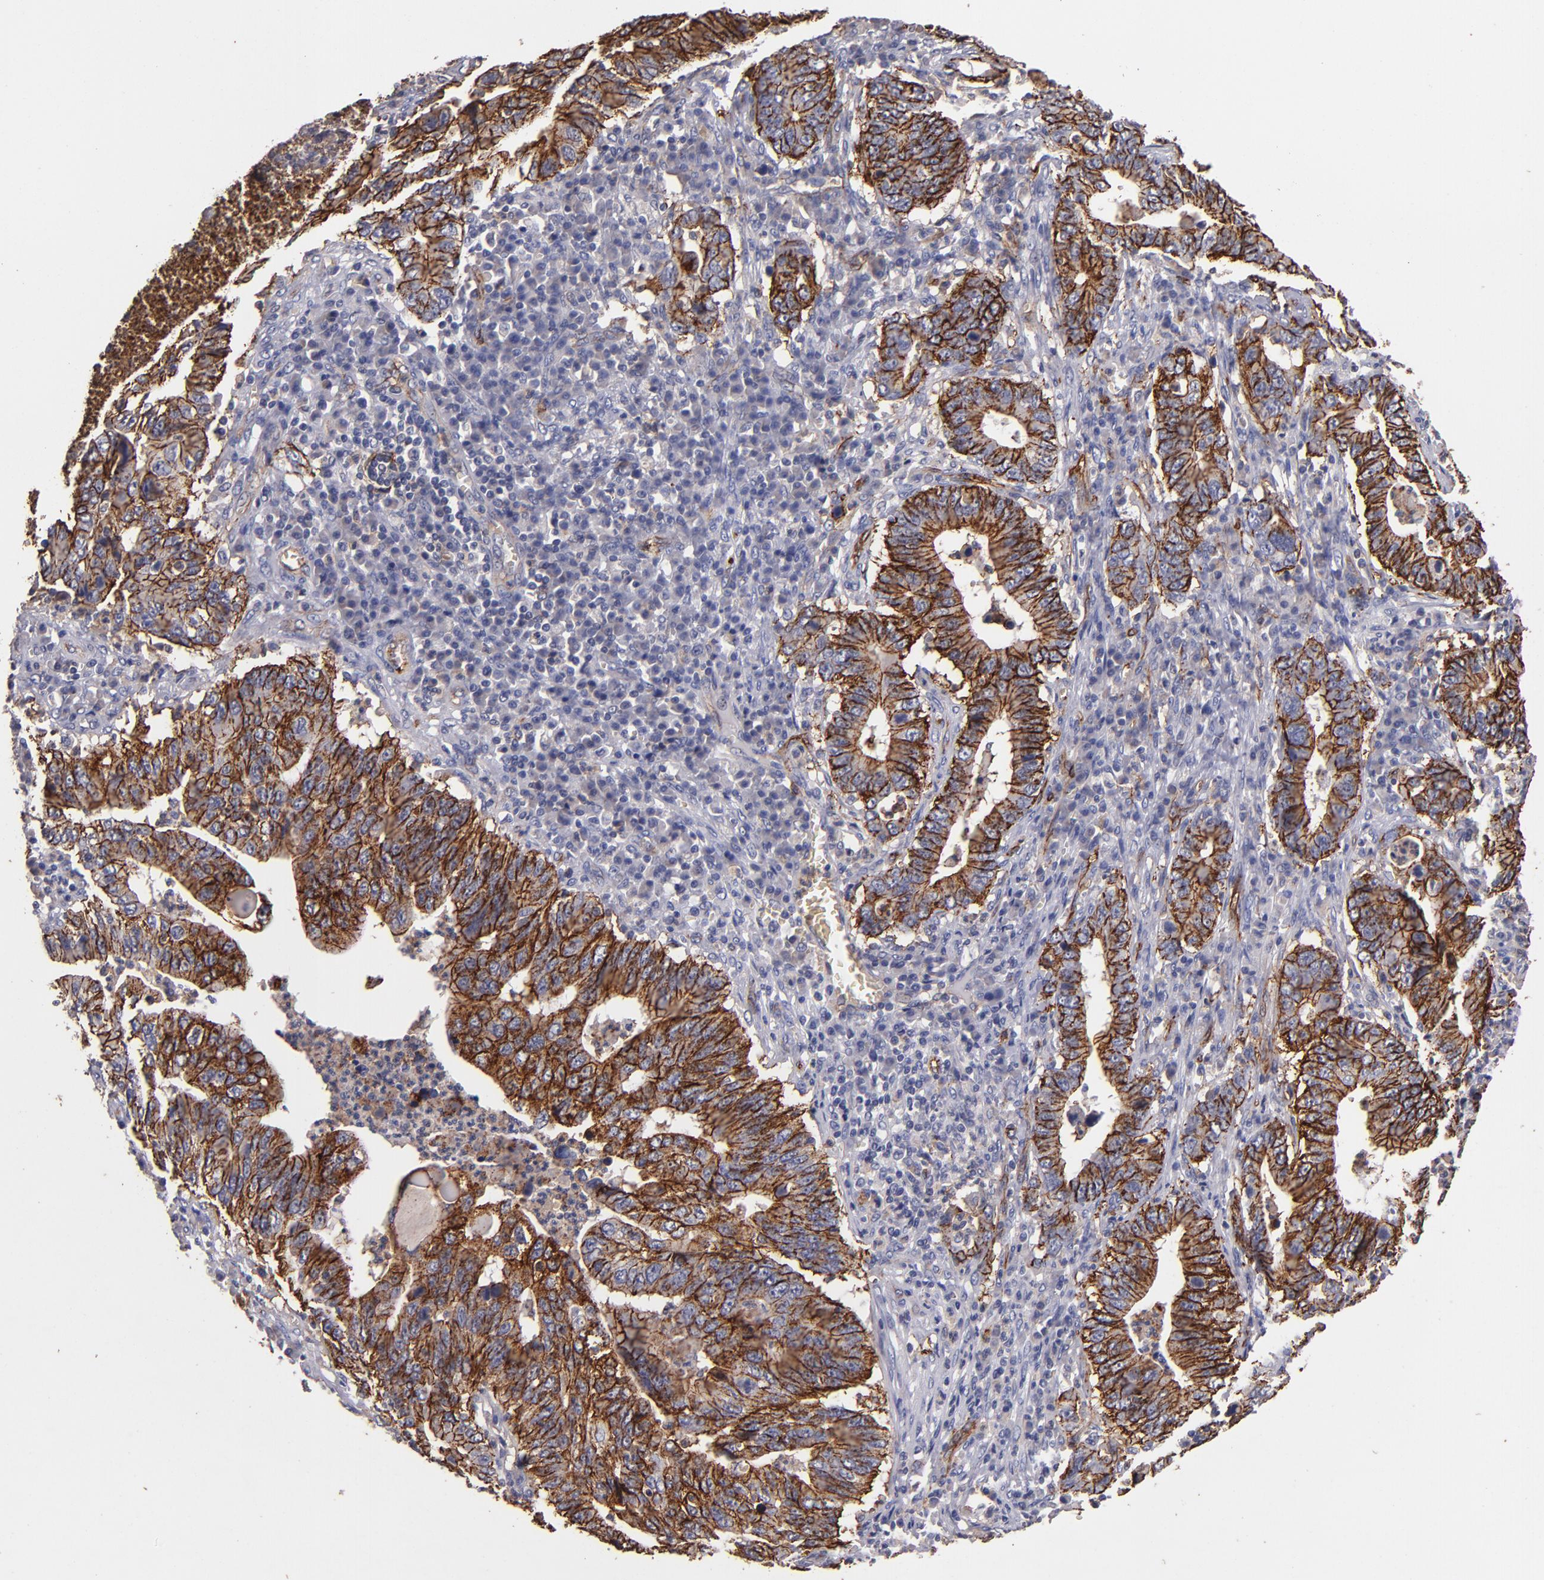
{"staining": {"intensity": "strong", "quantity": ">75%", "location": "cytoplasmic/membranous"}, "tissue": "stomach cancer", "cell_type": "Tumor cells", "image_type": "cancer", "snomed": [{"axis": "morphology", "description": "Adenocarcinoma, NOS"}, {"axis": "topography", "description": "Stomach, upper"}], "caption": "Stomach adenocarcinoma was stained to show a protein in brown. There is high levels of strong cytoplasmic/membranous positivity in approximately >75% of tumor cells.", "gene": "CLDN5", "patient": {"sex": "male", "age": 63}}